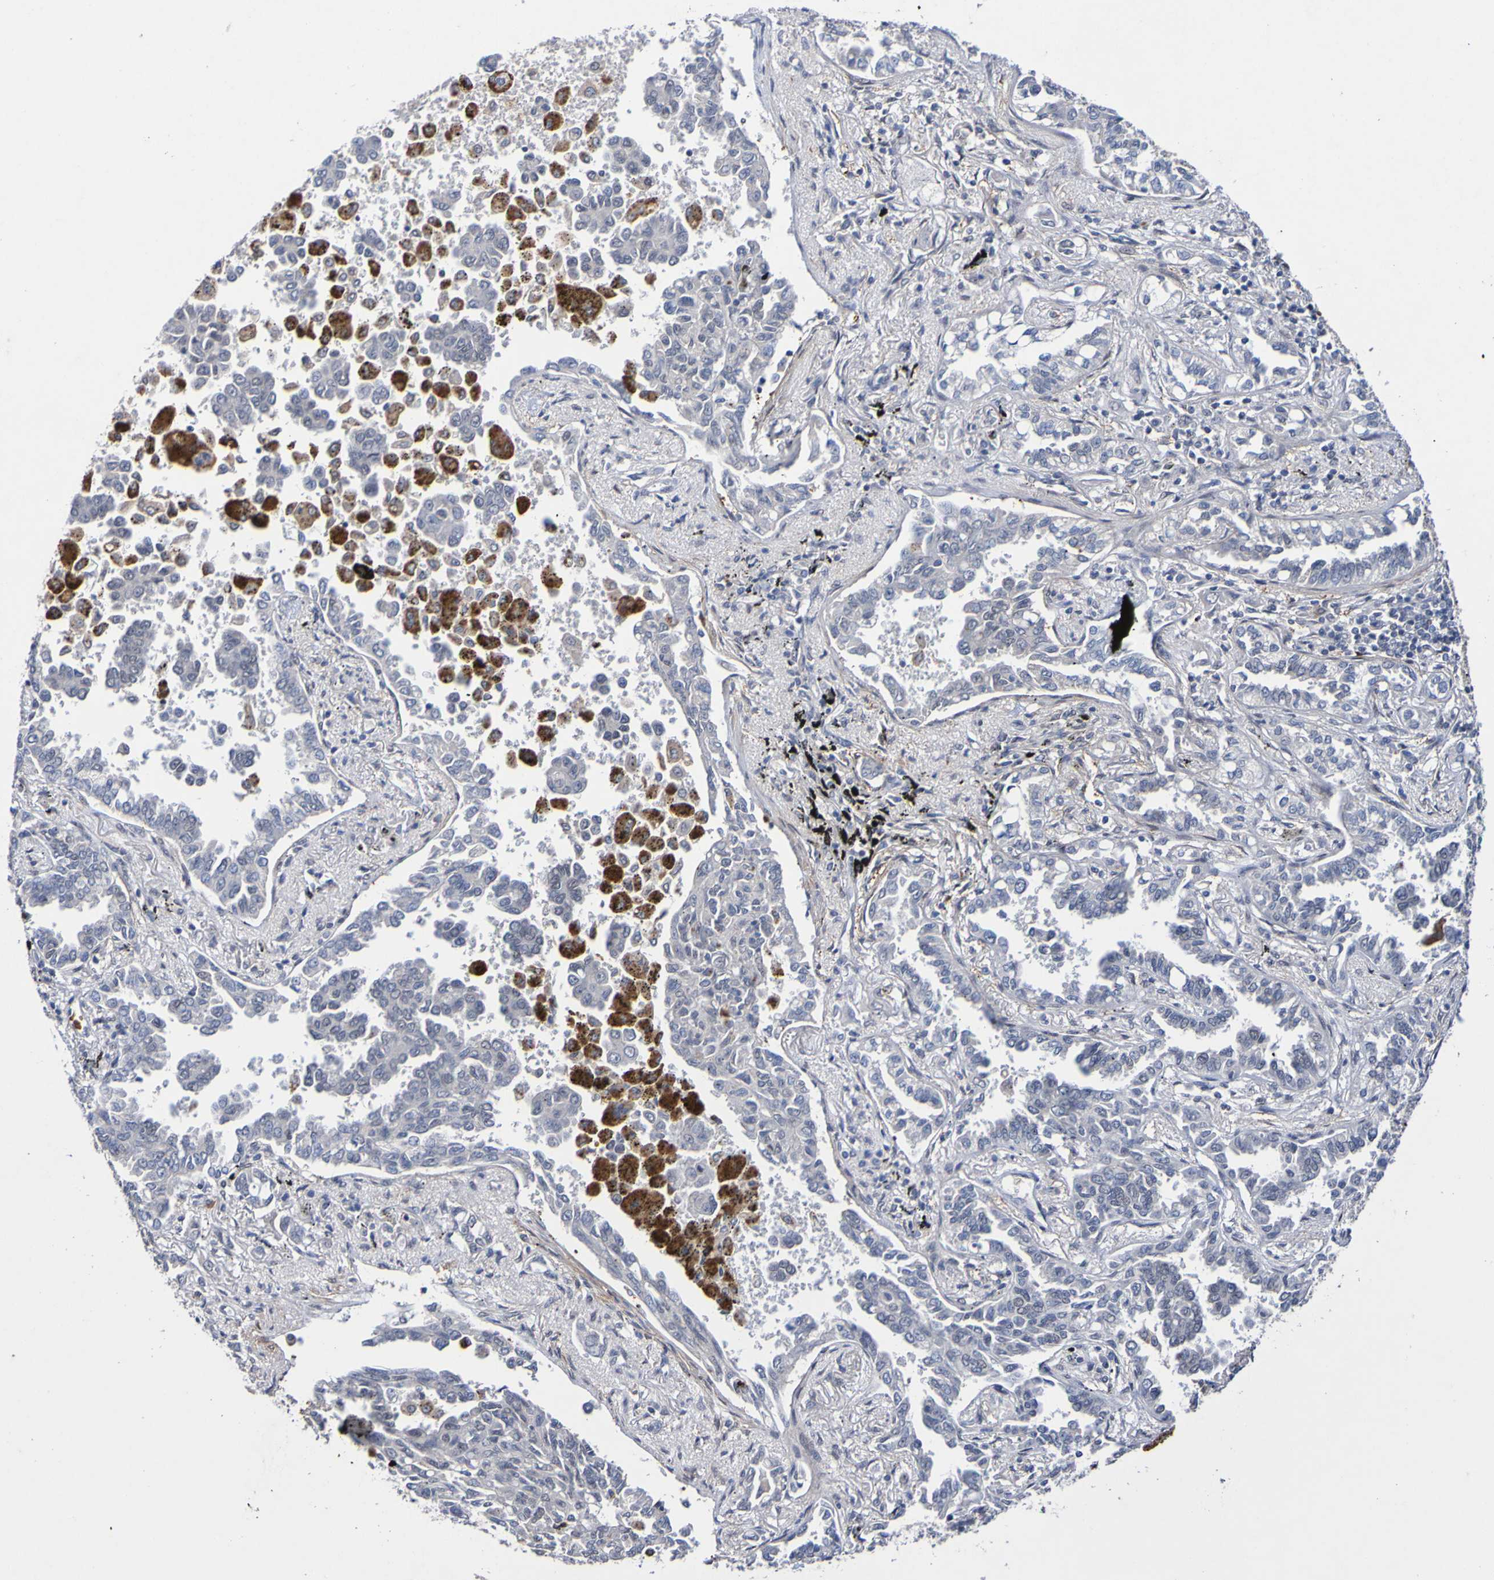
{"staining": {"intensity": "negative", "quantity": "none", "location": "none"}, "tissue": "lung cancer", "cell_type": "Tumor cells", "image_type": "cancer", "snomed": [{"axis": "morphology", "description": "Normal tissue, NOS"}, {"axis": "morphology", "description": "Adenocarcinoma, NOS"}, {"axis": "topography", "description": "Lung"}], "caption": "A micrograph of lung cancer stained for a protein exhibits no brown staining in tumor cells.", "gene": "PCGF1", "patient": {"sex": "male", "age": 59}}